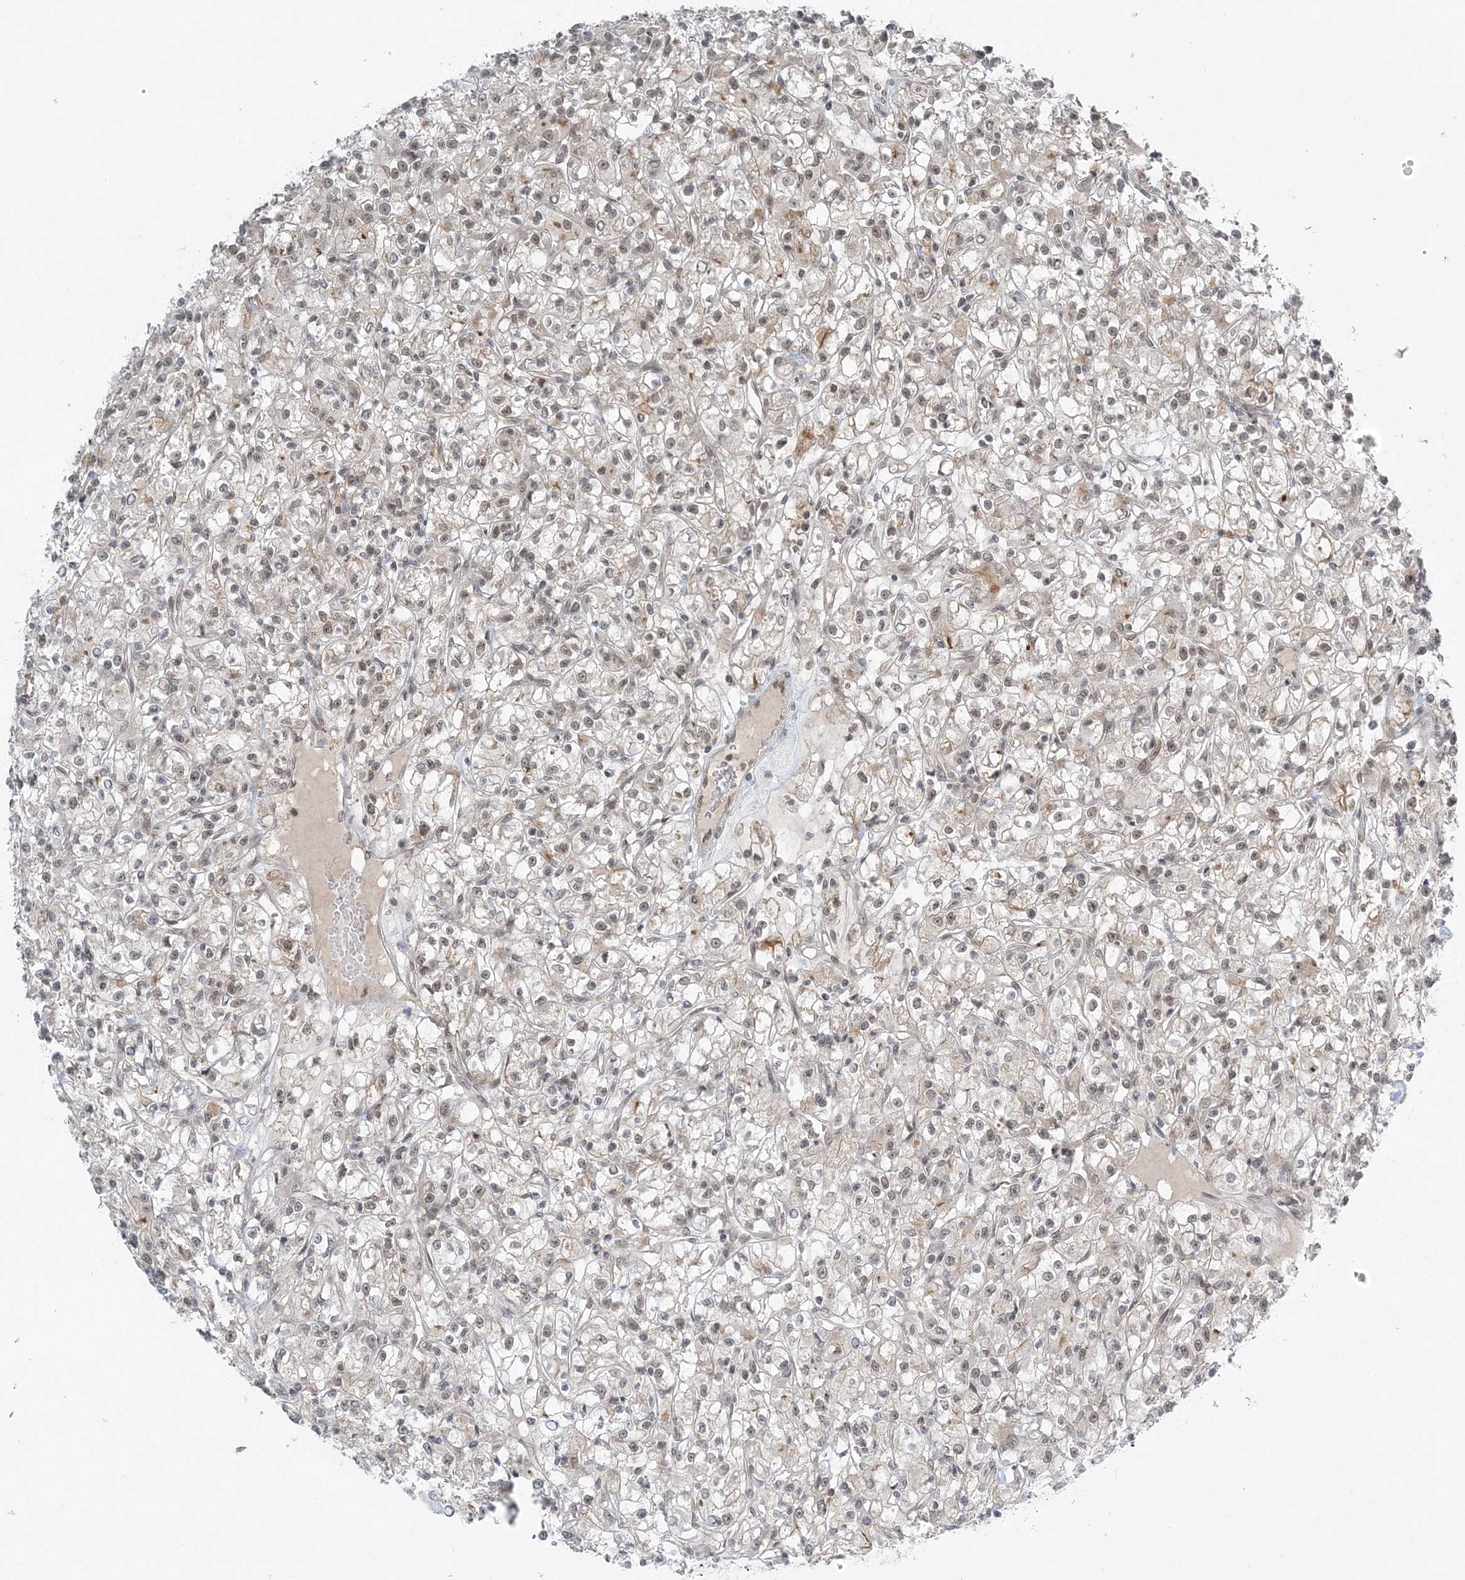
{"staining": {"intensity": "weak", "quantity": "<25%", "location": "nuclear"}, "tissue": "renal cancer", "cell_type": "Tumor cells", "image_type": "cancer", "snomed": [{"axis": "morphology", "description": "Adenocarcinoma, NOS"}, {"axis": "topography", "description": "Kidney"}], "caption": "DAB (3,3'-diaminobenzidine) immunohistochemical staining of human renal cancer displays no significant positivity in tumor cells.", "gene": "ATP11A", "patient": {"sex": "female", "age": 59}}